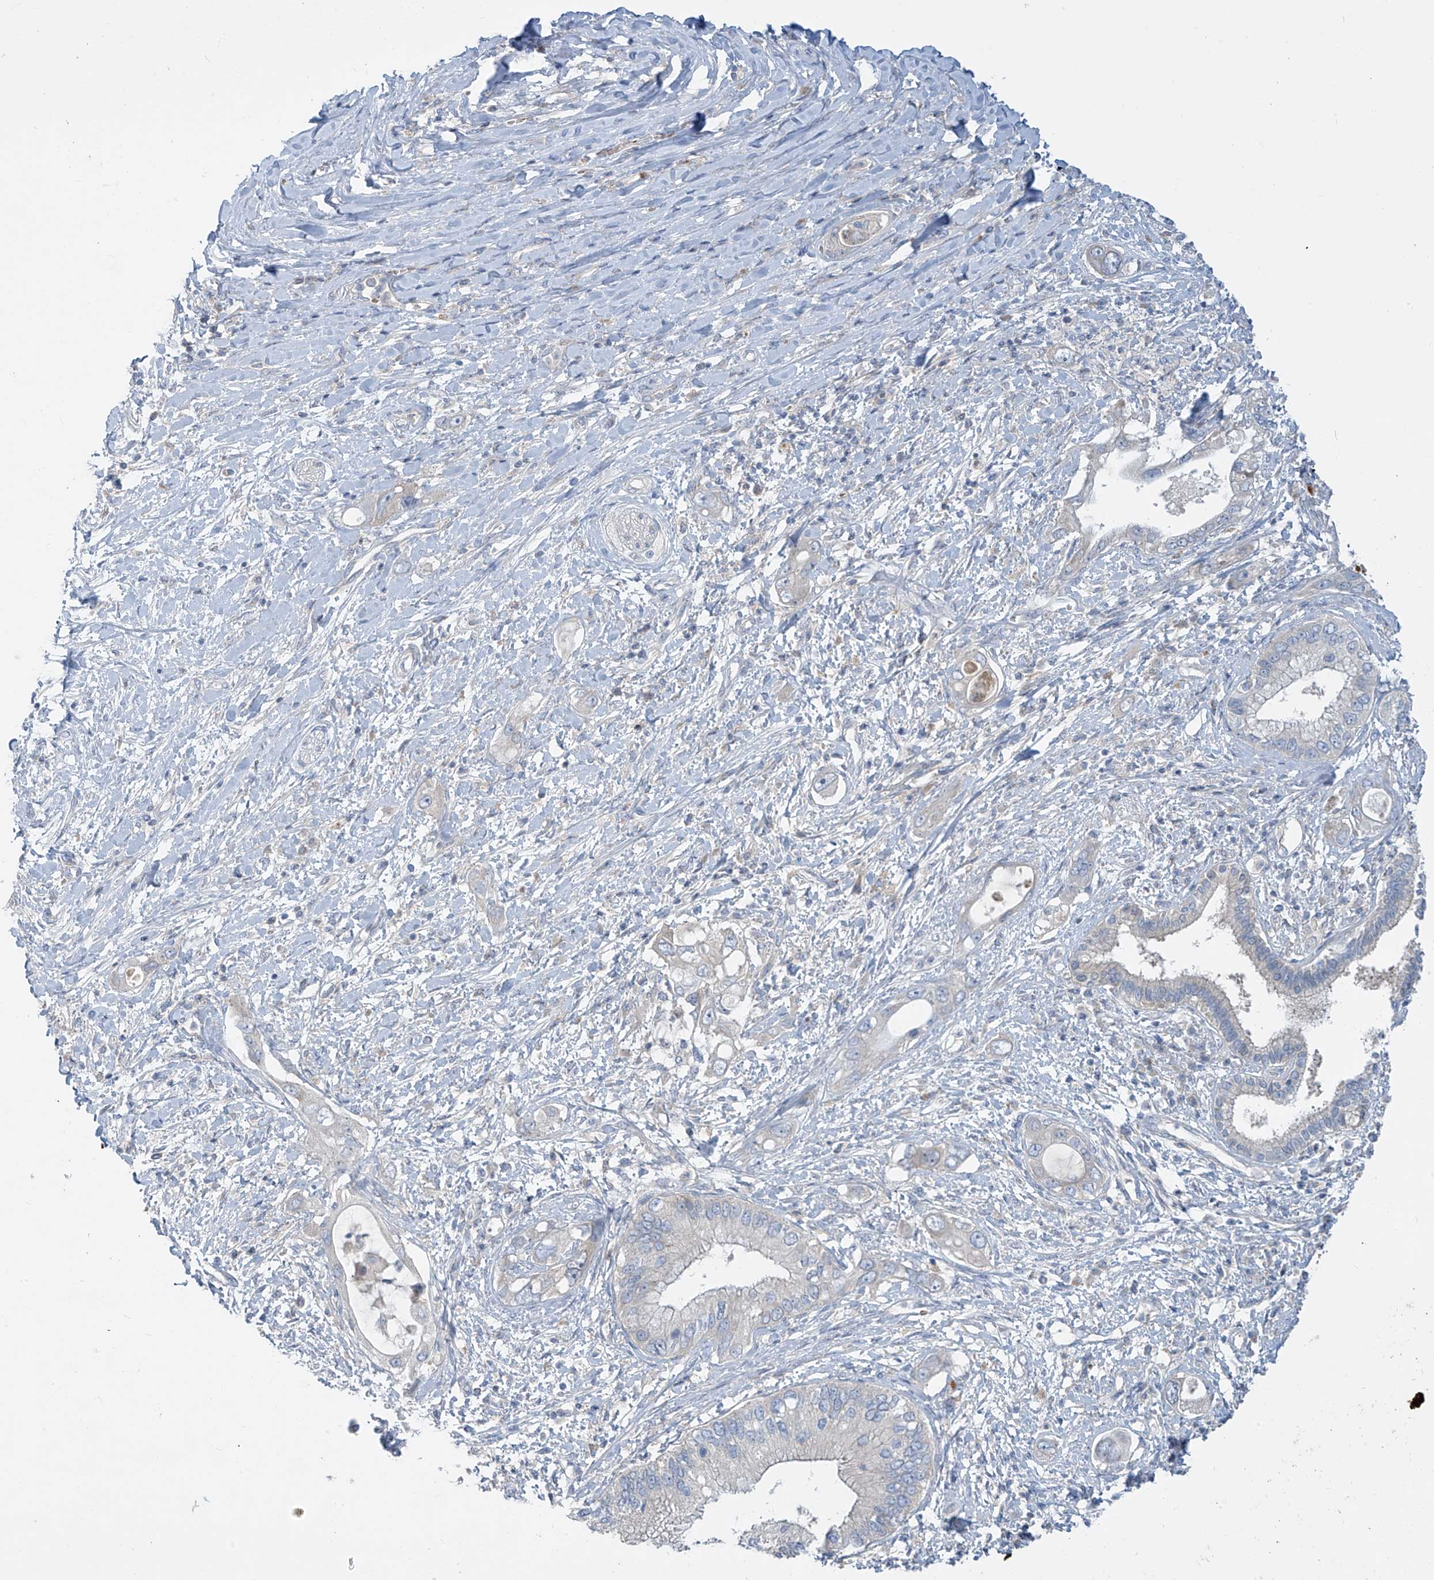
{"staining": {"intensity": "negative", "quantity": "none", "location": "none"}, "tissue": "pancreatic cancer", "cell_type": "Tumor cells", "image_type": "cancer", "snomed": [{"axis": "morphology", "description": "Inflammation, NOS"}, {"axis": "morphology", "description": "Adenocarcinoma, NOS"}, {"axis": "topography", "description": "Pancreas"}], "caption": "Tumor cells show no significant protein staining in adenocarcinoma (pancreatic).", "gene": "DGKQ", "patient": {"sex": "female", "age": 56}}